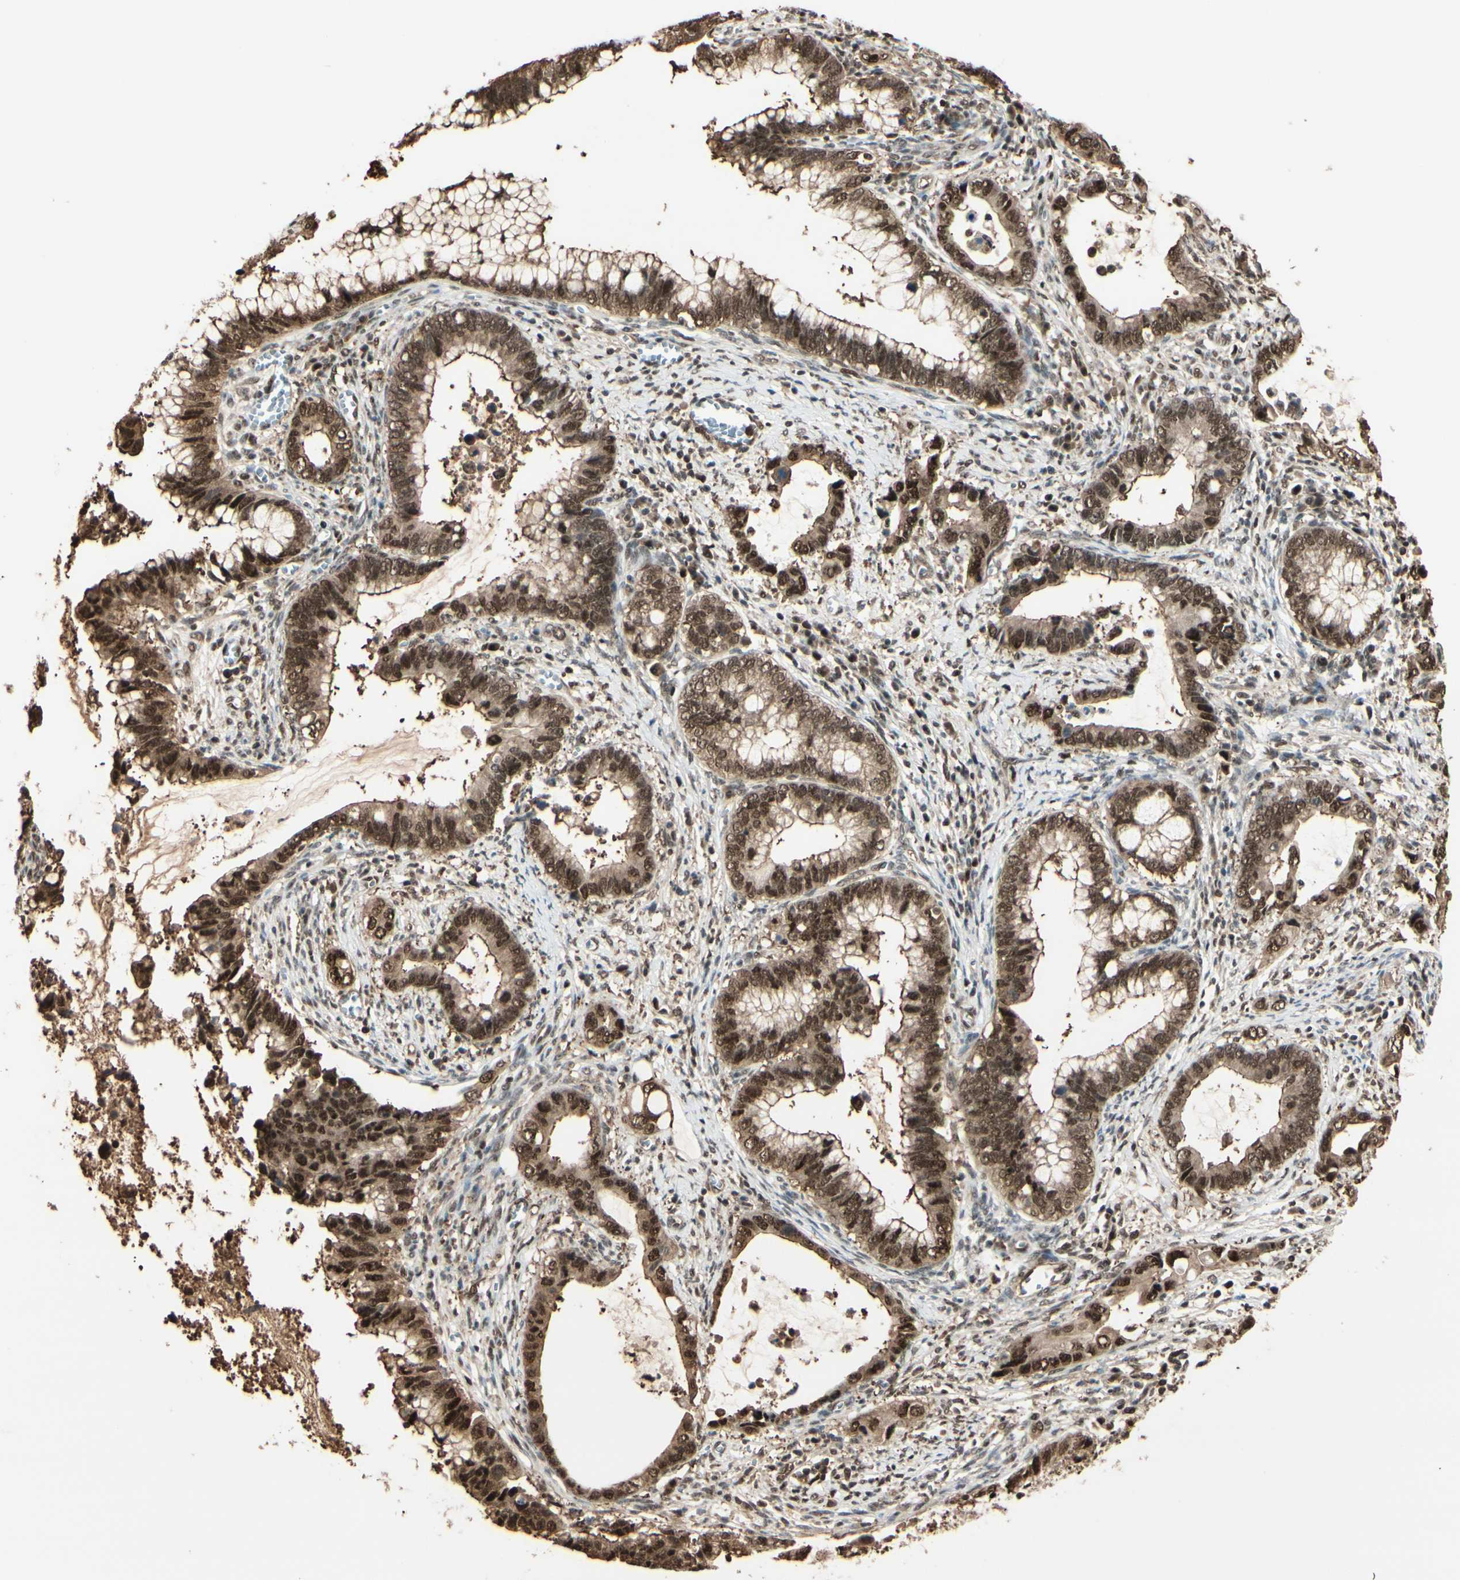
{"staining": {"intensity": "strong", "quantity": ">75%", "location": "cytoplasmic/membranous,nuclear"}, "tissue": "cervical cancer", "cell_type": "Tumor cells", "image_type": "cancer", "snomed": [{"axis": "morphology", "description": "Adenocarcinoma, NOS"}, {"axis": "topography", "description": "Cervix"}], "caption": "A brown stain shows strong cytoplasmic/membranous and nuclear expression of a protein in human cervical cancer tumor cells.", "gene": "HSF1", "patient": {"sex": "female", "age": 44}}